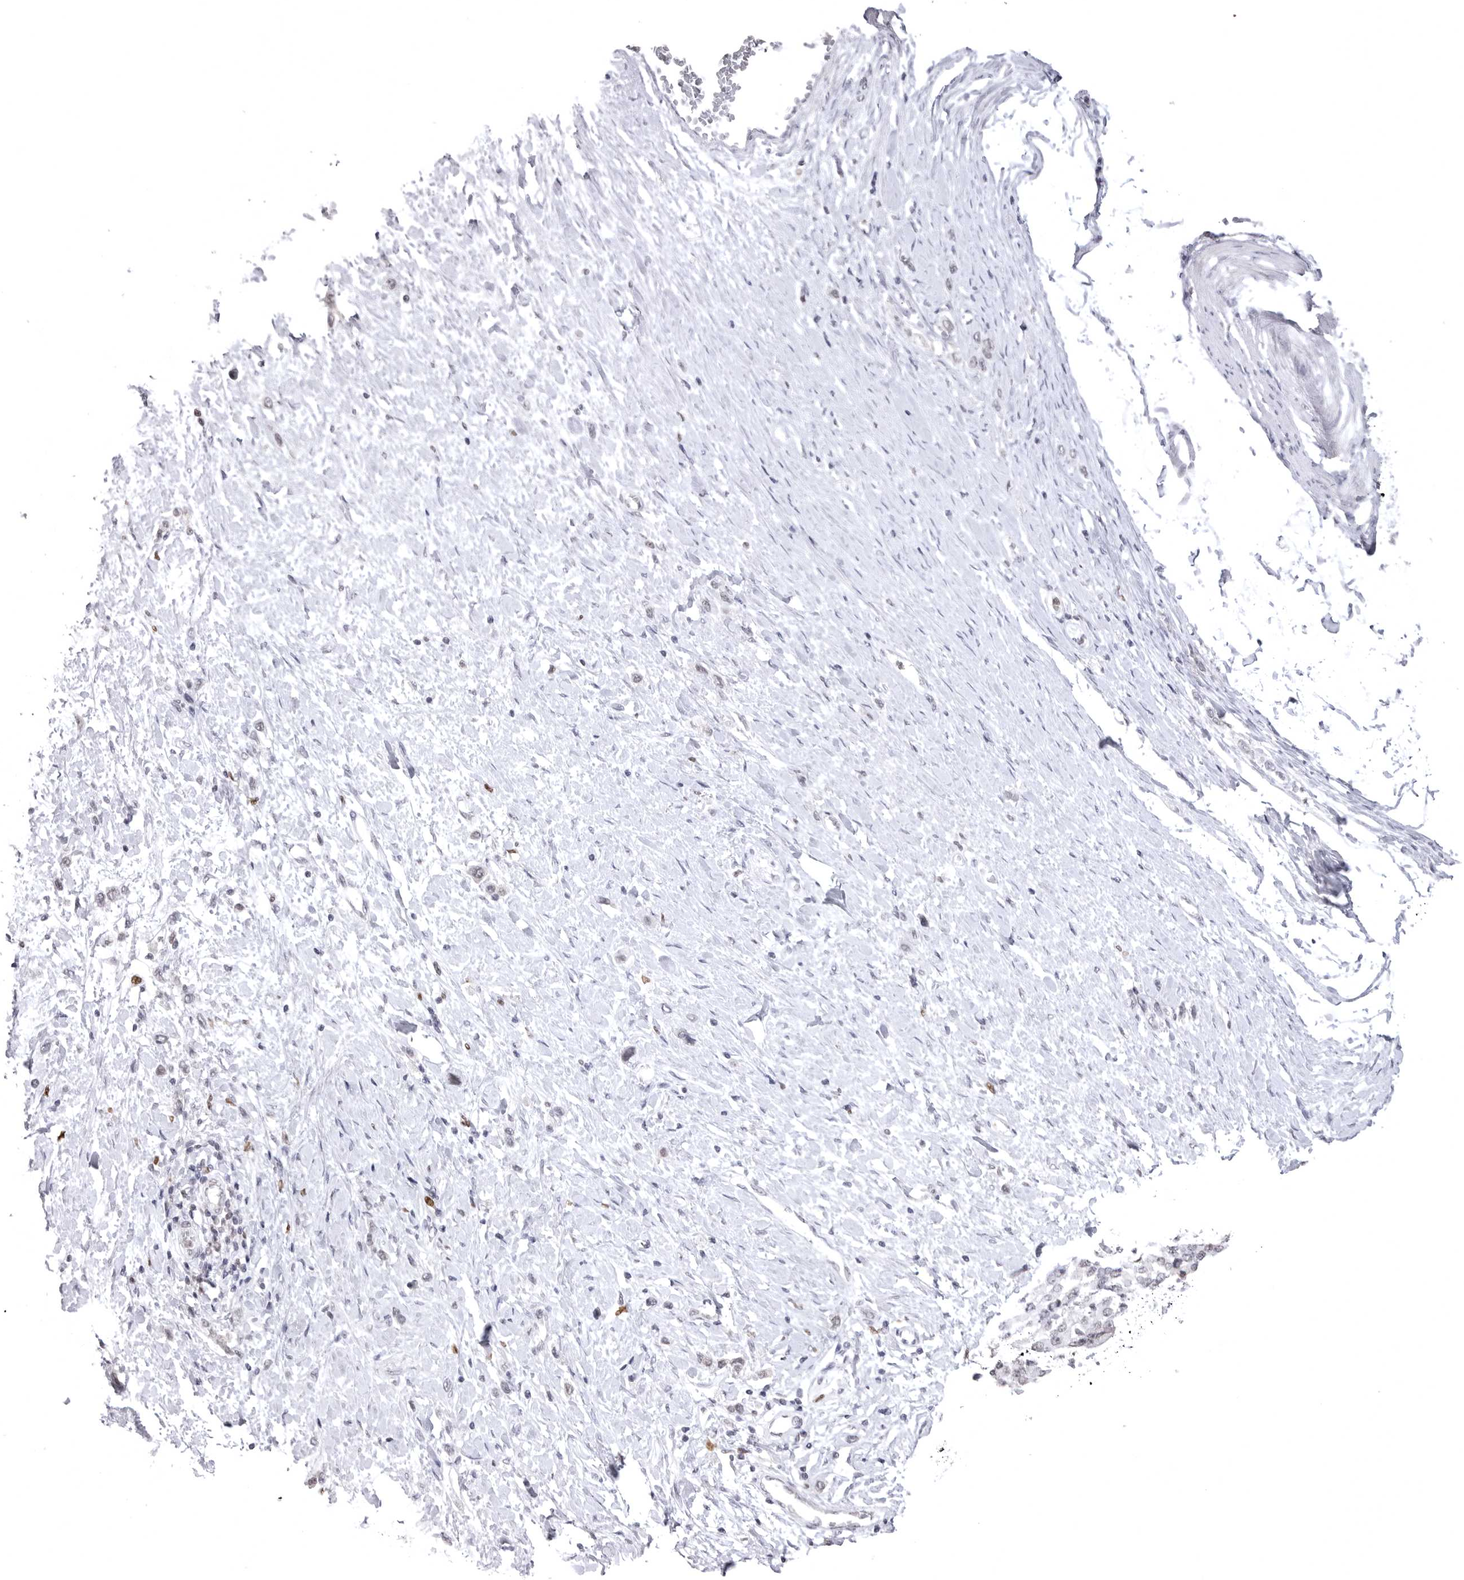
{"staining": {"intensity": "weak", "quantity": "<25%", "location": "nuclear"}, "tissue": "stomach cancer", "cell_type": "Tumor cells", "image_type": "cancer", "snomed": [{"axis": "morphology", "description": "Adenocarcinoma, NOS"}, {"axis": "topography", "description": "Stomach"}], "caption": "A photomicrograph of human stomach cancer is negative for staining in tumor cells.", "gene": "PTK2B", "patient": {"sex": "female", "age": 65}}